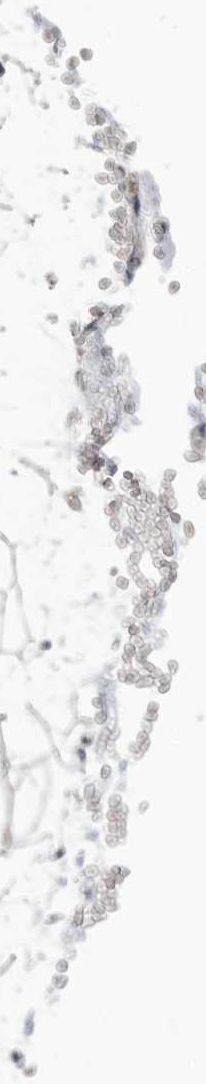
{"staining": {"intensity": "negative", "quantity": "none", "location": "none"}, "tissue": "adipose tissue", "cell_type": "Adipocytes", "image_type": "normal", "snomed": [{"axis": "morphology", "description": "Normal tissue, NOS"}, {"axis": "topography", "description": "Breast"}], "caption": "Protein analysis of unremarkable adipose tissue displays no significant staining in adipocytes. The staining is performed using DAB brown chromogen with nuclei counter-stained in using hematoxylin.", "gene": "APOA2", "patient": {"sex": "female", "age": 23}}